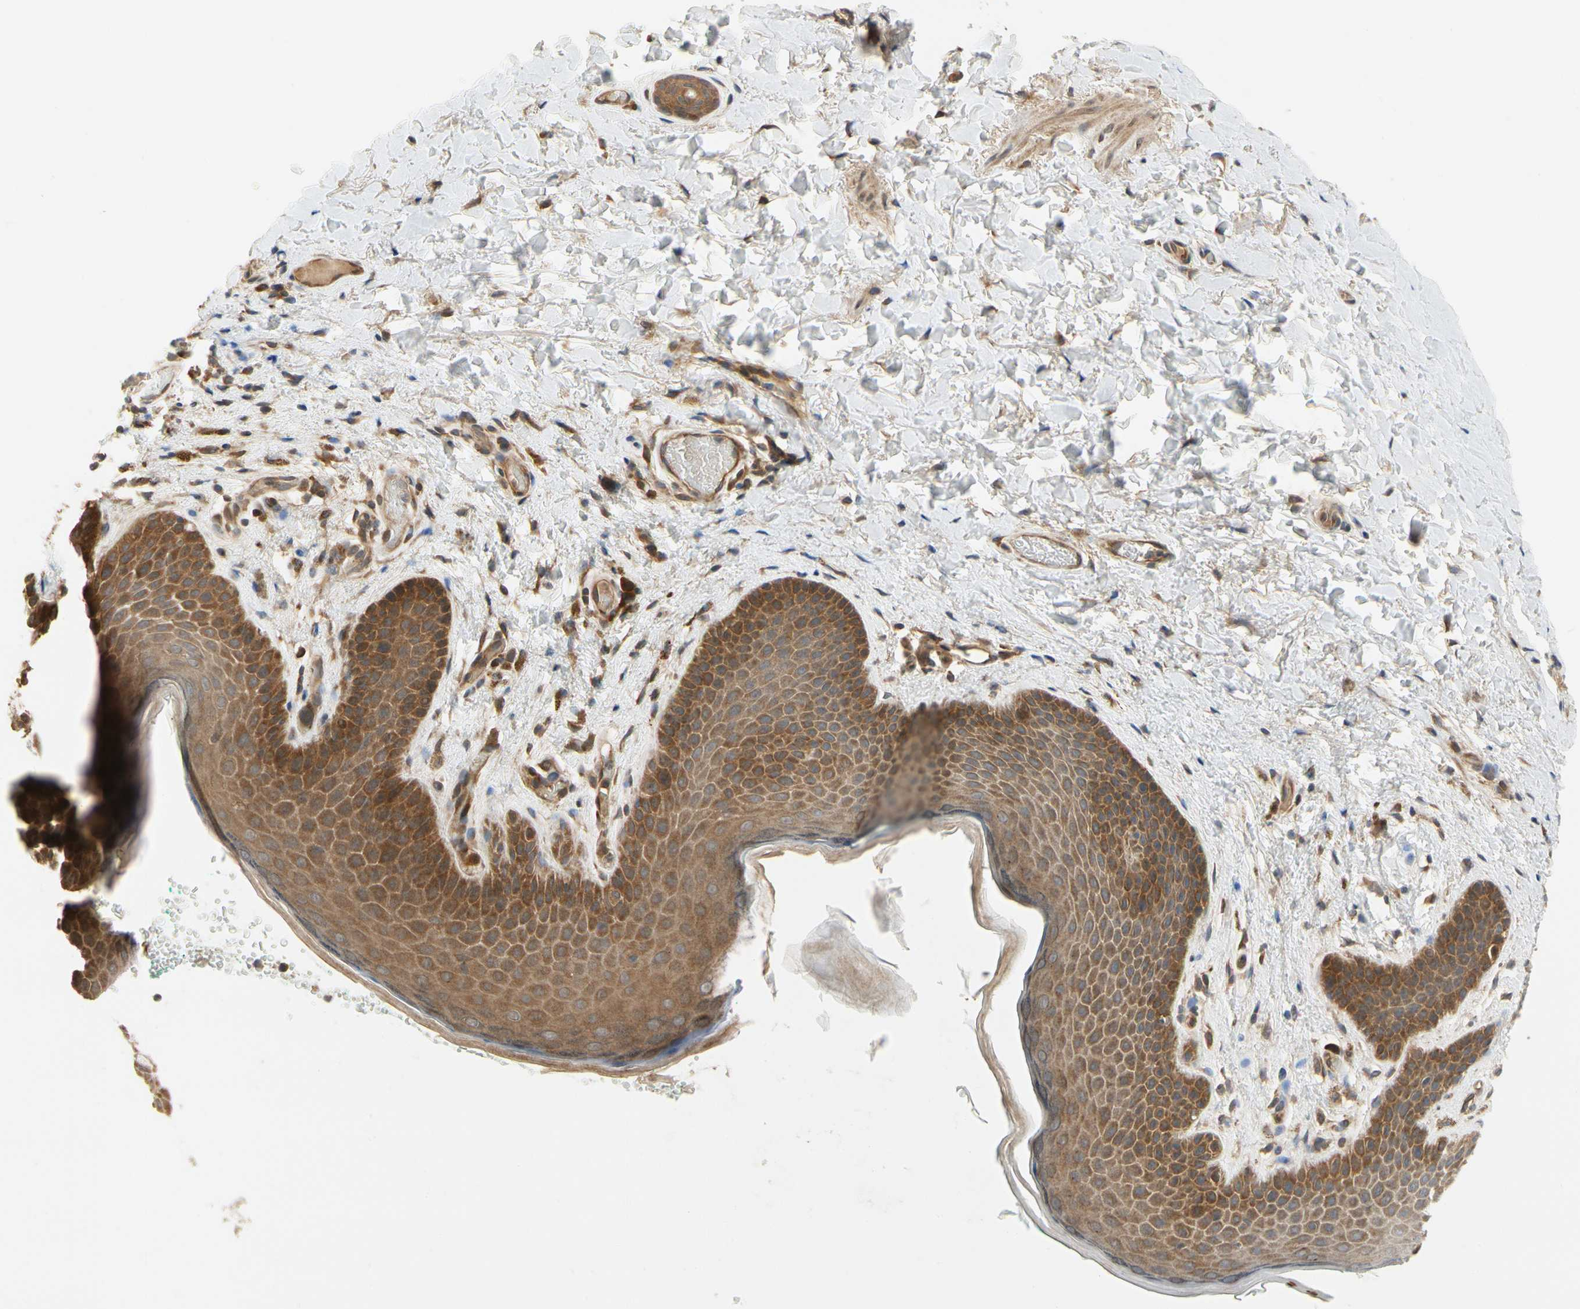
{"staining": {"intensity": "strong", "quantity": ">75%", "location": "cytoplasmic/membranous"}, "tissue": "skin", "cell_type": "Epidermal cells", "image_type": "normal", "snomed": [{"axis": "morphology", "description": "Normal tissue, NOS"}, {"axis": "topography", "description": "Anal"}], "caption": "Protein positivity by IHC exhibits strong cytoplasmic/membranous expression in approximately >75% of epidermal cells in benign skin.", "gene": "TDRP", "patient": {"sex": "male", "age": 74}}